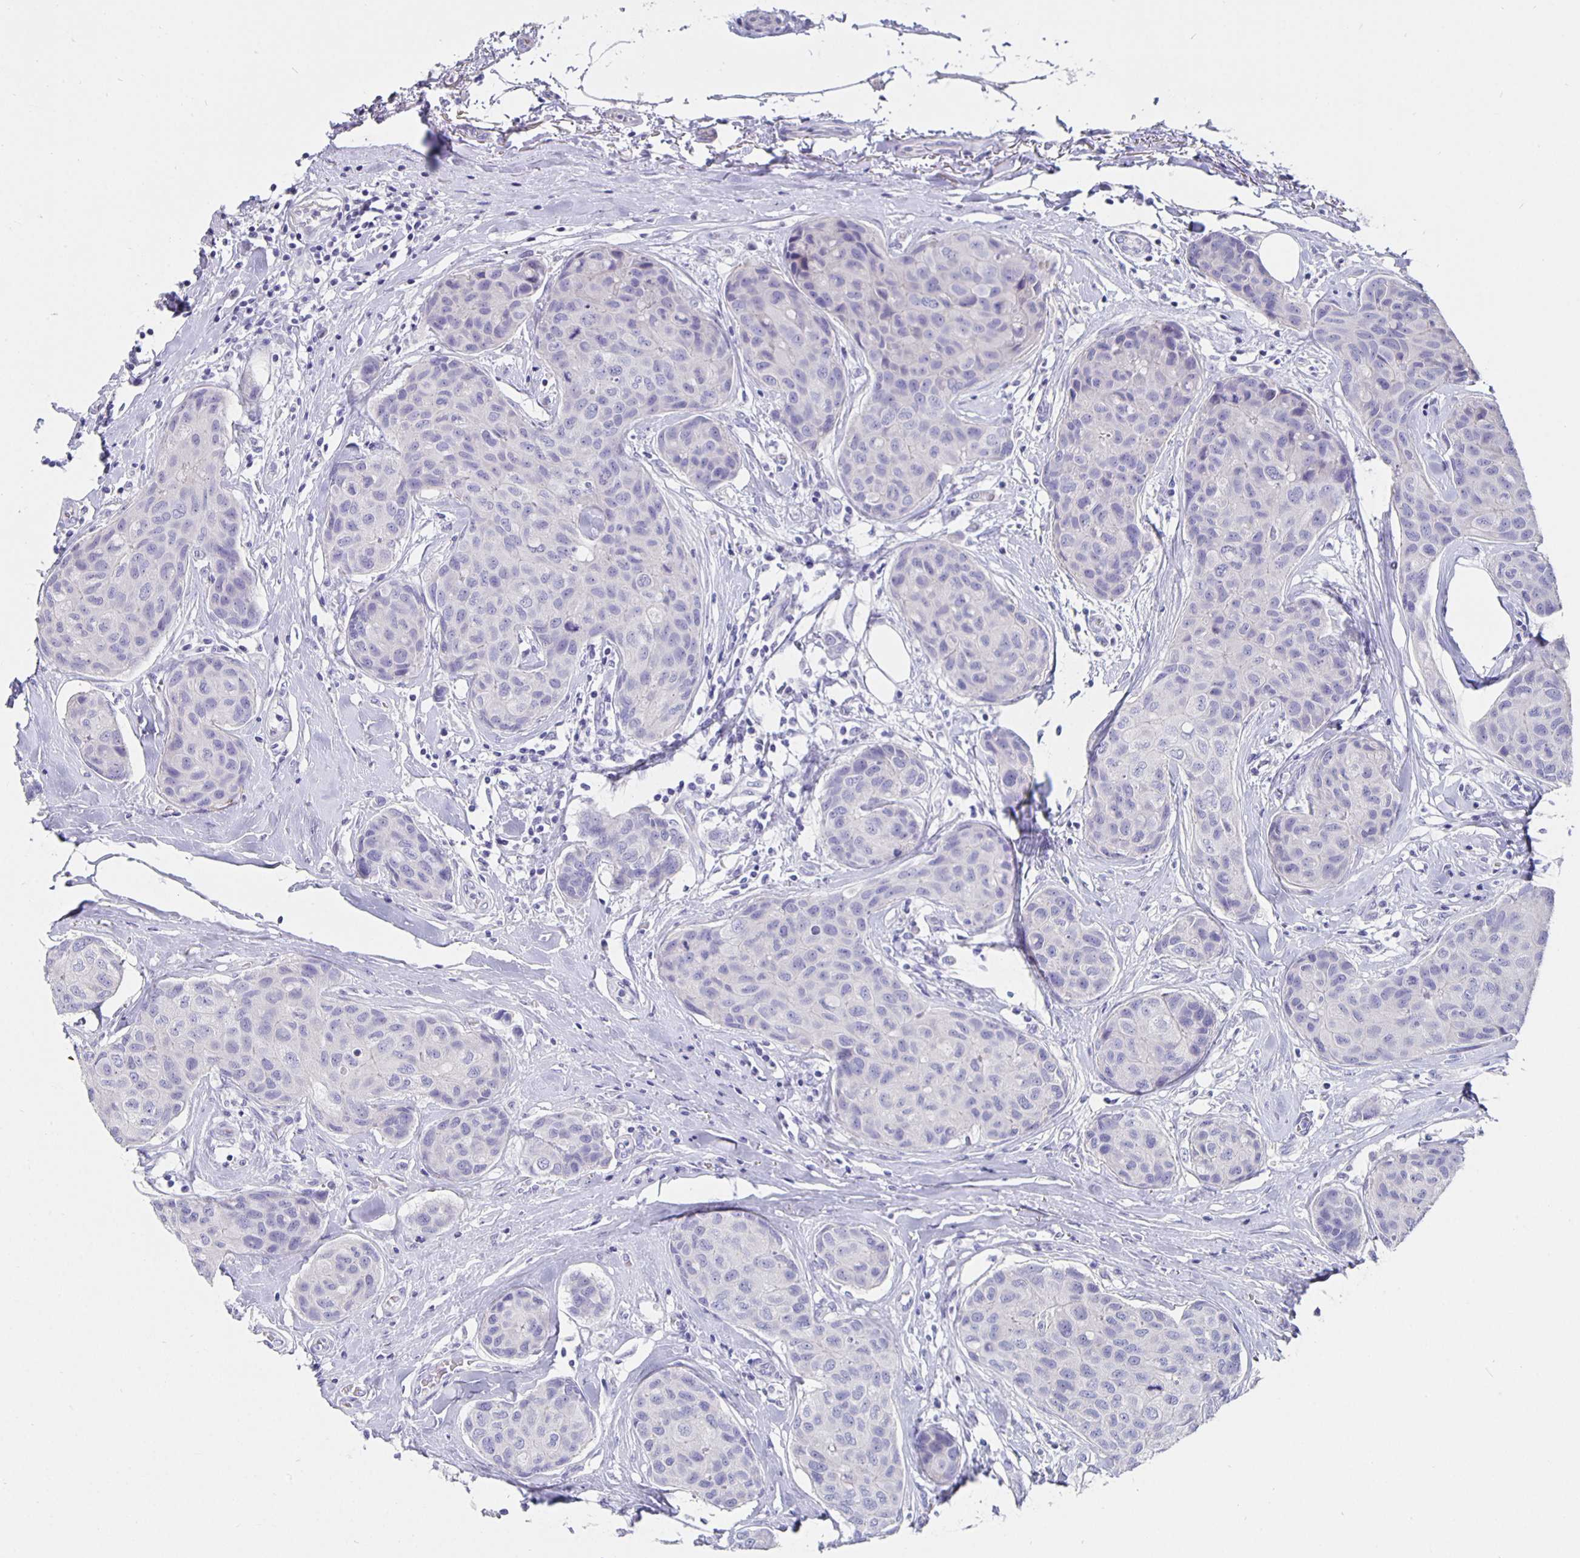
{"staining": {"intensity": "negative", "quantity": "none", "location": "none"}, "tissue": "breast cancer", "cell_type": "Tumor cells", "image_type": "cancer", "snomed": [{"axis": "morphology", "description": "Duct carcinoma"}, {"axis": "topography", "description": "Breast"}], "caption": "IHC micrograph of neoplastic tissue: human breast cancer stained with DAB (3,3'-diaminobenzidine) reveals no significant protein expression in tumor cells.", "gene": "CFAP74", "patient": {"sex": "female", "age": 80}}